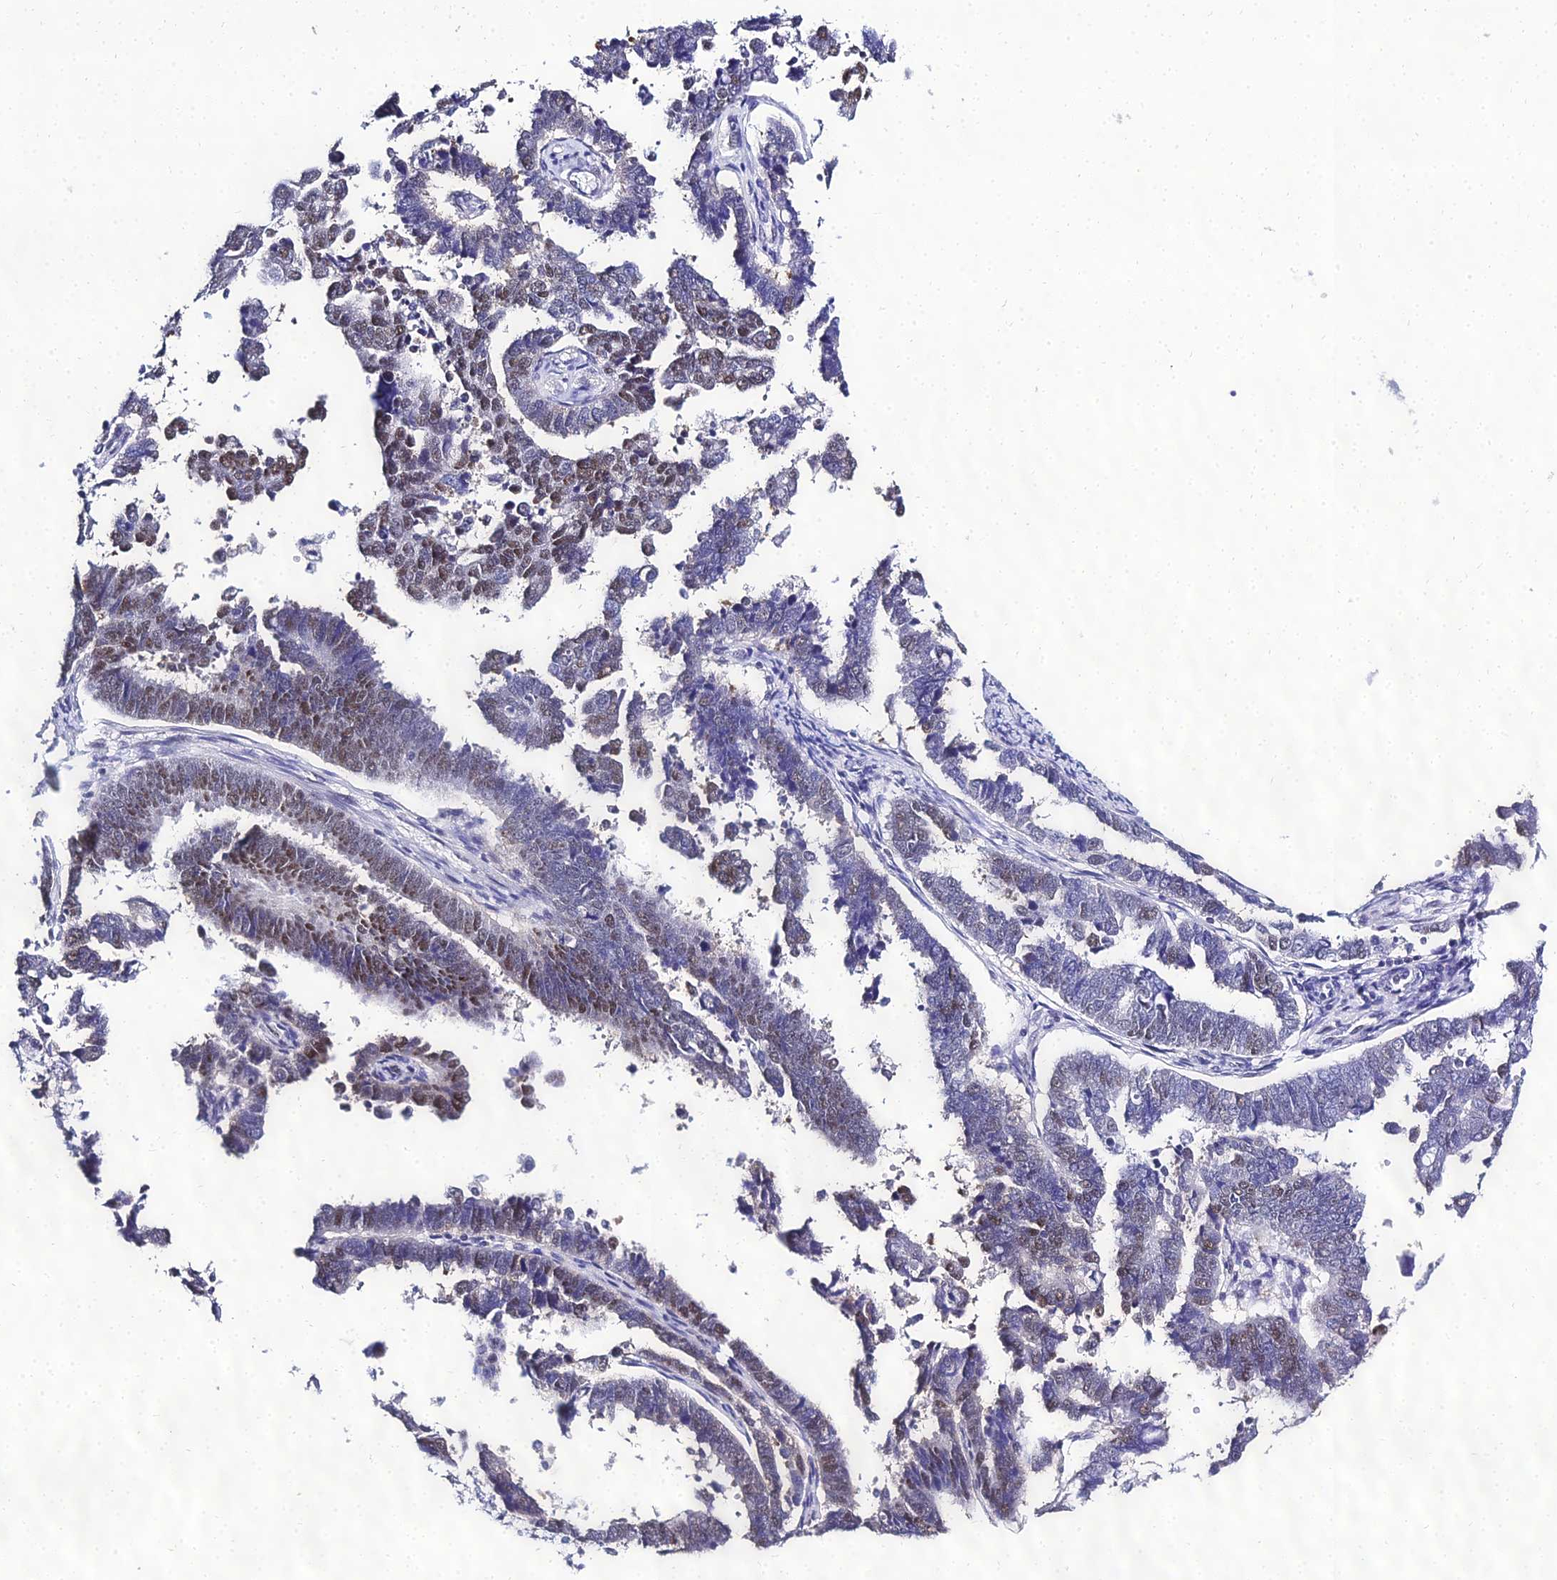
{"staining": {"intensity": "moderate", "quantity": "25%-75%", "location": "nuclear"}, "tissue": "endometrial cancer", "cell_type": "Tumor cells", "image_type": "cancer", "snomed": [{"axis": "morphology", "description": "Adenocarcinoma, NOS"}, {"axis": "topography", "description": "Endometrium"}], "caption": "DAB immunohistochemical staining of human endometrial cancer shows moderate nuclear protein positivity in about 25%-75% of tumor cells.", "gene": "PPP4R2", "patient": {"sex": "female", "age": 75}}